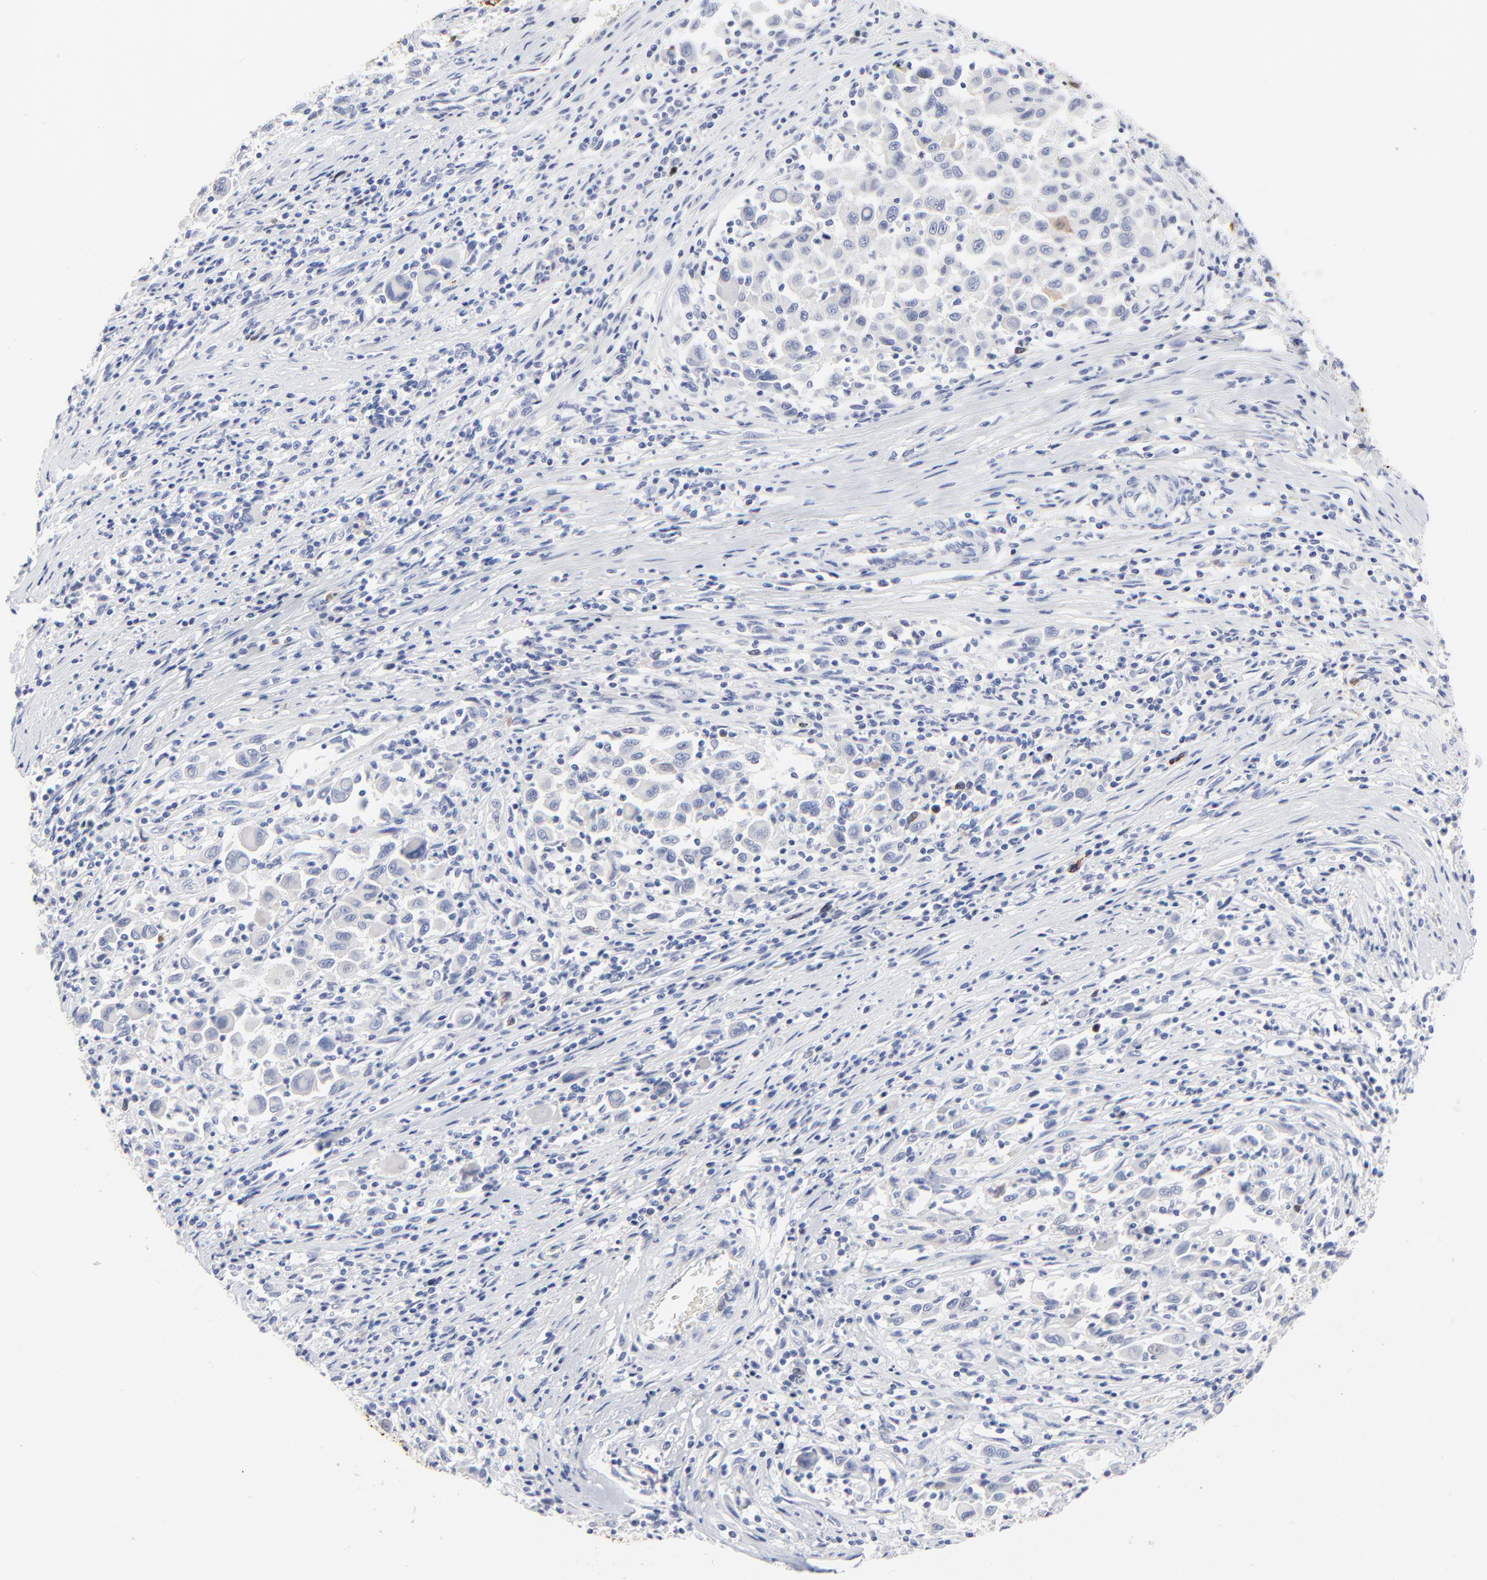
{"staining": {"intensity": "strong", "quantity": "<25%", "location": "cytoplasmic/membranous,nuclear"}, "tissue": "melanoma", "cell_type": "Tumor cells", "image_type": "cancer", "snomed": [{"axis": "morphology", "description": "Malignant melanoma, Metastatic site"}, {"axis": "topography", "description": "Lymph node"}], "caption": "High-magnification brightfield microscopy of melanoma stained with DAB (3,3'-diaminobenzidine) (brown) and counterstained with hematoxylin (blue). tumor cells exhibit strong cytoplasmic/membranous and nuclear staining is seen in about<25% of cells.", "gene": "CDK1", "patient": {"sex": "male", "age": 61}}